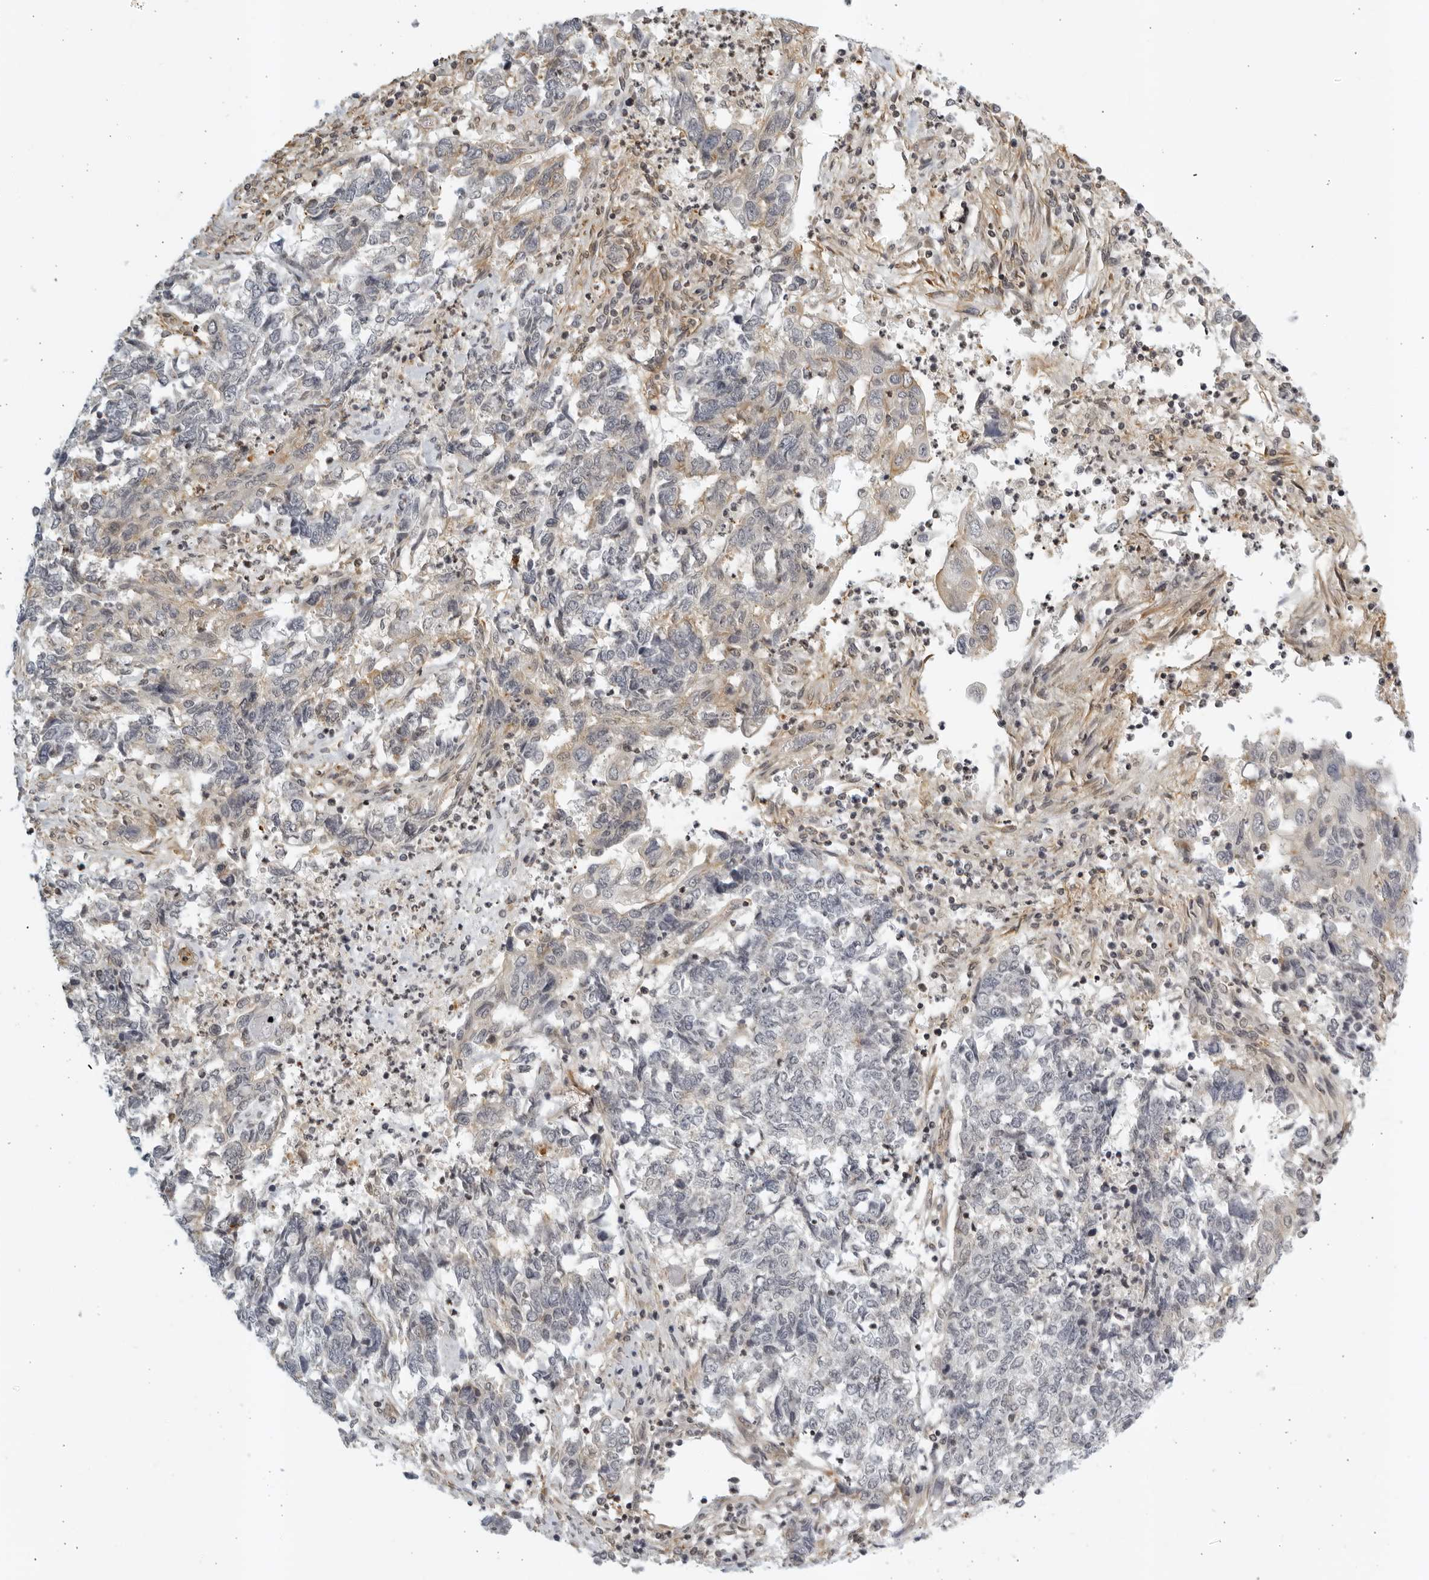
{"staining": {"intensity": "weak", "quantity": "25%-75%", "location": "cytoplasmic/membranous"}, "tissue": "endometrial cancer", "cell_type": "Tumor cells", "image_type": "cancer", "snomed": [{"axis": "morphology", "description": "Adenocarcinoma, NOS"}, {"axis": "topography", "description": "Endometrium"}], "caption": "High-magnification brightfield microscopy of endometrial adenocarcinoma stained with DAB (brown) and counterstained with hematoxylin (blue). tumor cells exhibit weak cytoplasmic/membranous expression is appreciated in approximately25%-75% of cells. The staining is performed using DAB (3,3'-diaminobenzidine) brown chromogen to label protein expression. The nuclei are counter-stained blue using hematoxylin.", "gene": "SERTAD4", "patient": {"sex": "female", "age": 80}}